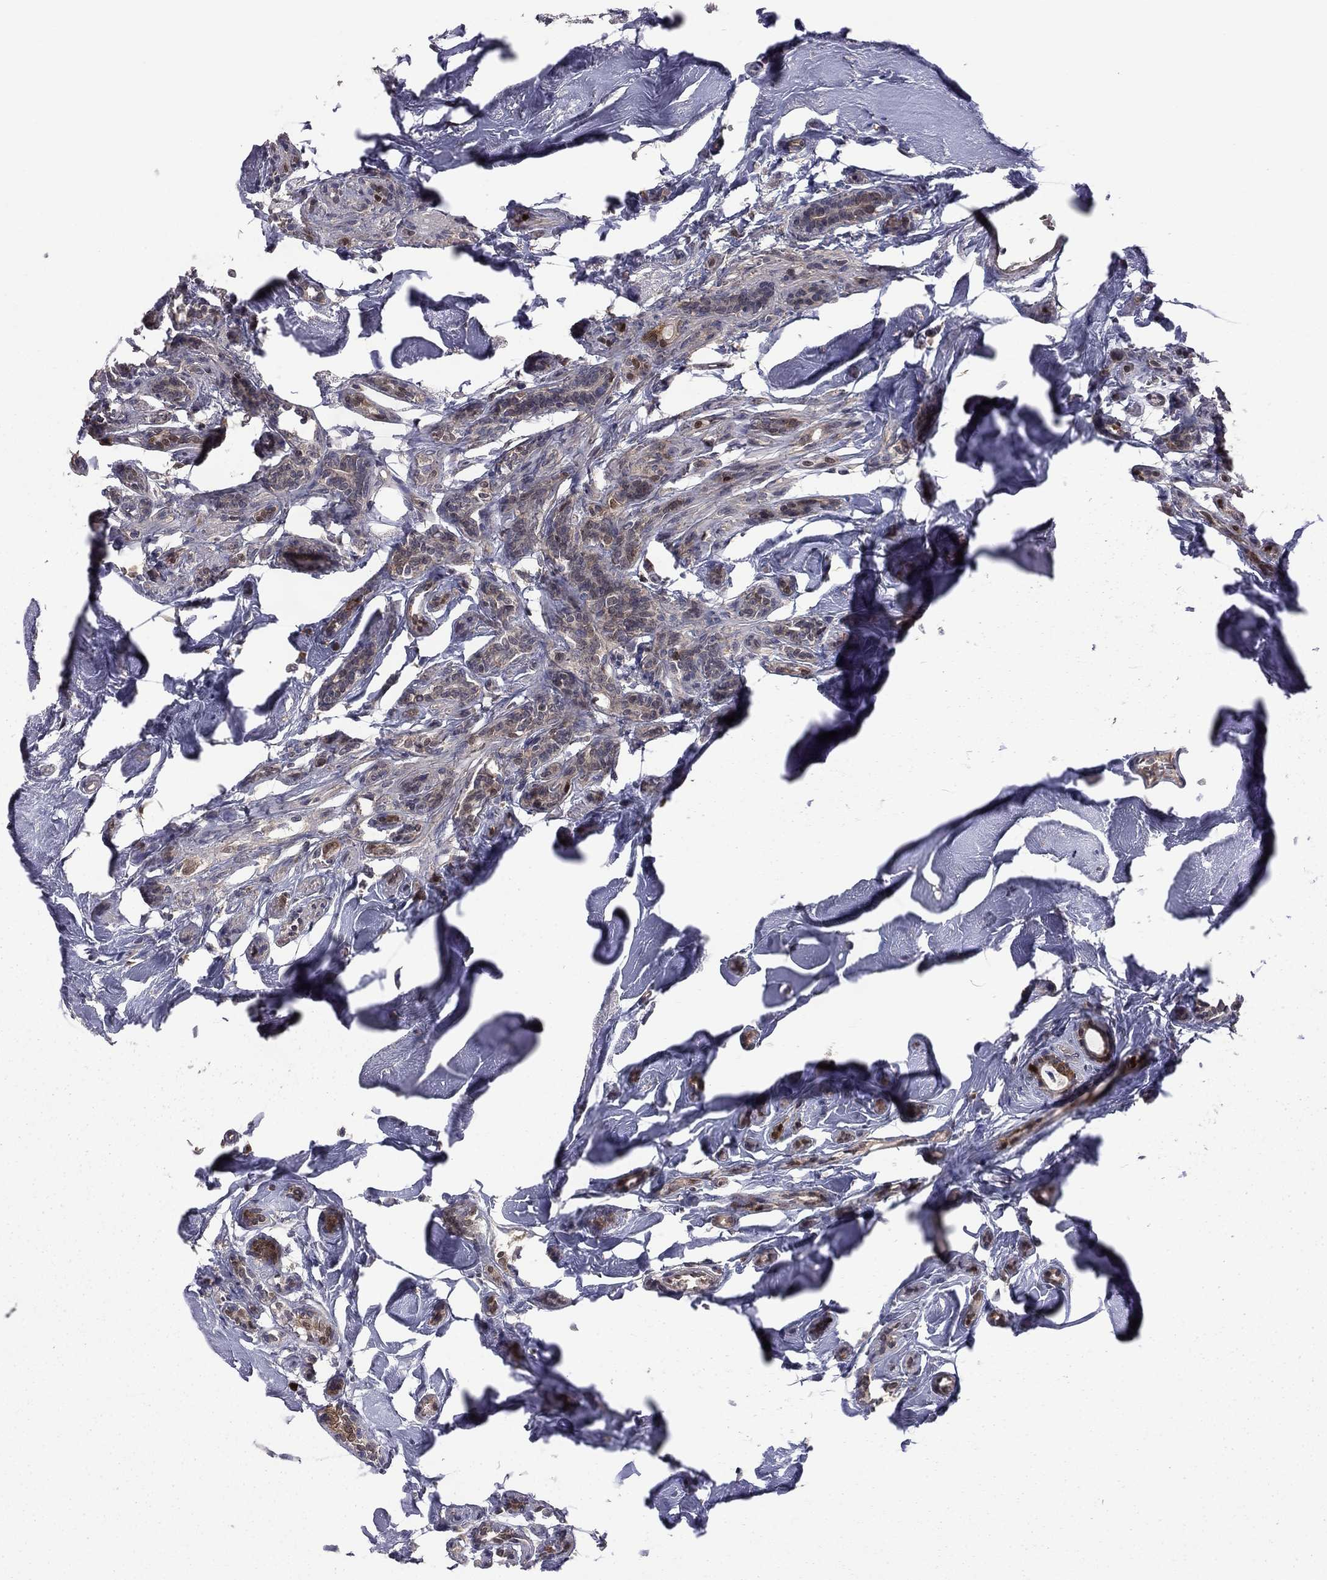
{"staining": {"intensity": "strong", "quantity": "<25%", "location": "nuclear"}, "tissue": "breast cancer", "cell_type": "Tumor cells", "image_type": "cancer", "snomed": [{"axis": "morphology", "description": "Duct carcinoma"}, {"axis": "topography", "description": "Breast"}], "caption": "Brown immunohistochemical staining in breast cancer (intraductal carcinoma) displays strong nuclear positivity in approximately <25% of tumor cells. The staining was performed using DAB (3,3'-diaminobenzidine) to visualize the protein expression in brown, while the nuclei were stained in blue with hematoxylin (Magnification: 20x).", "gene": "GPAA1", "patient": {"sex": "female", "age": 83}}